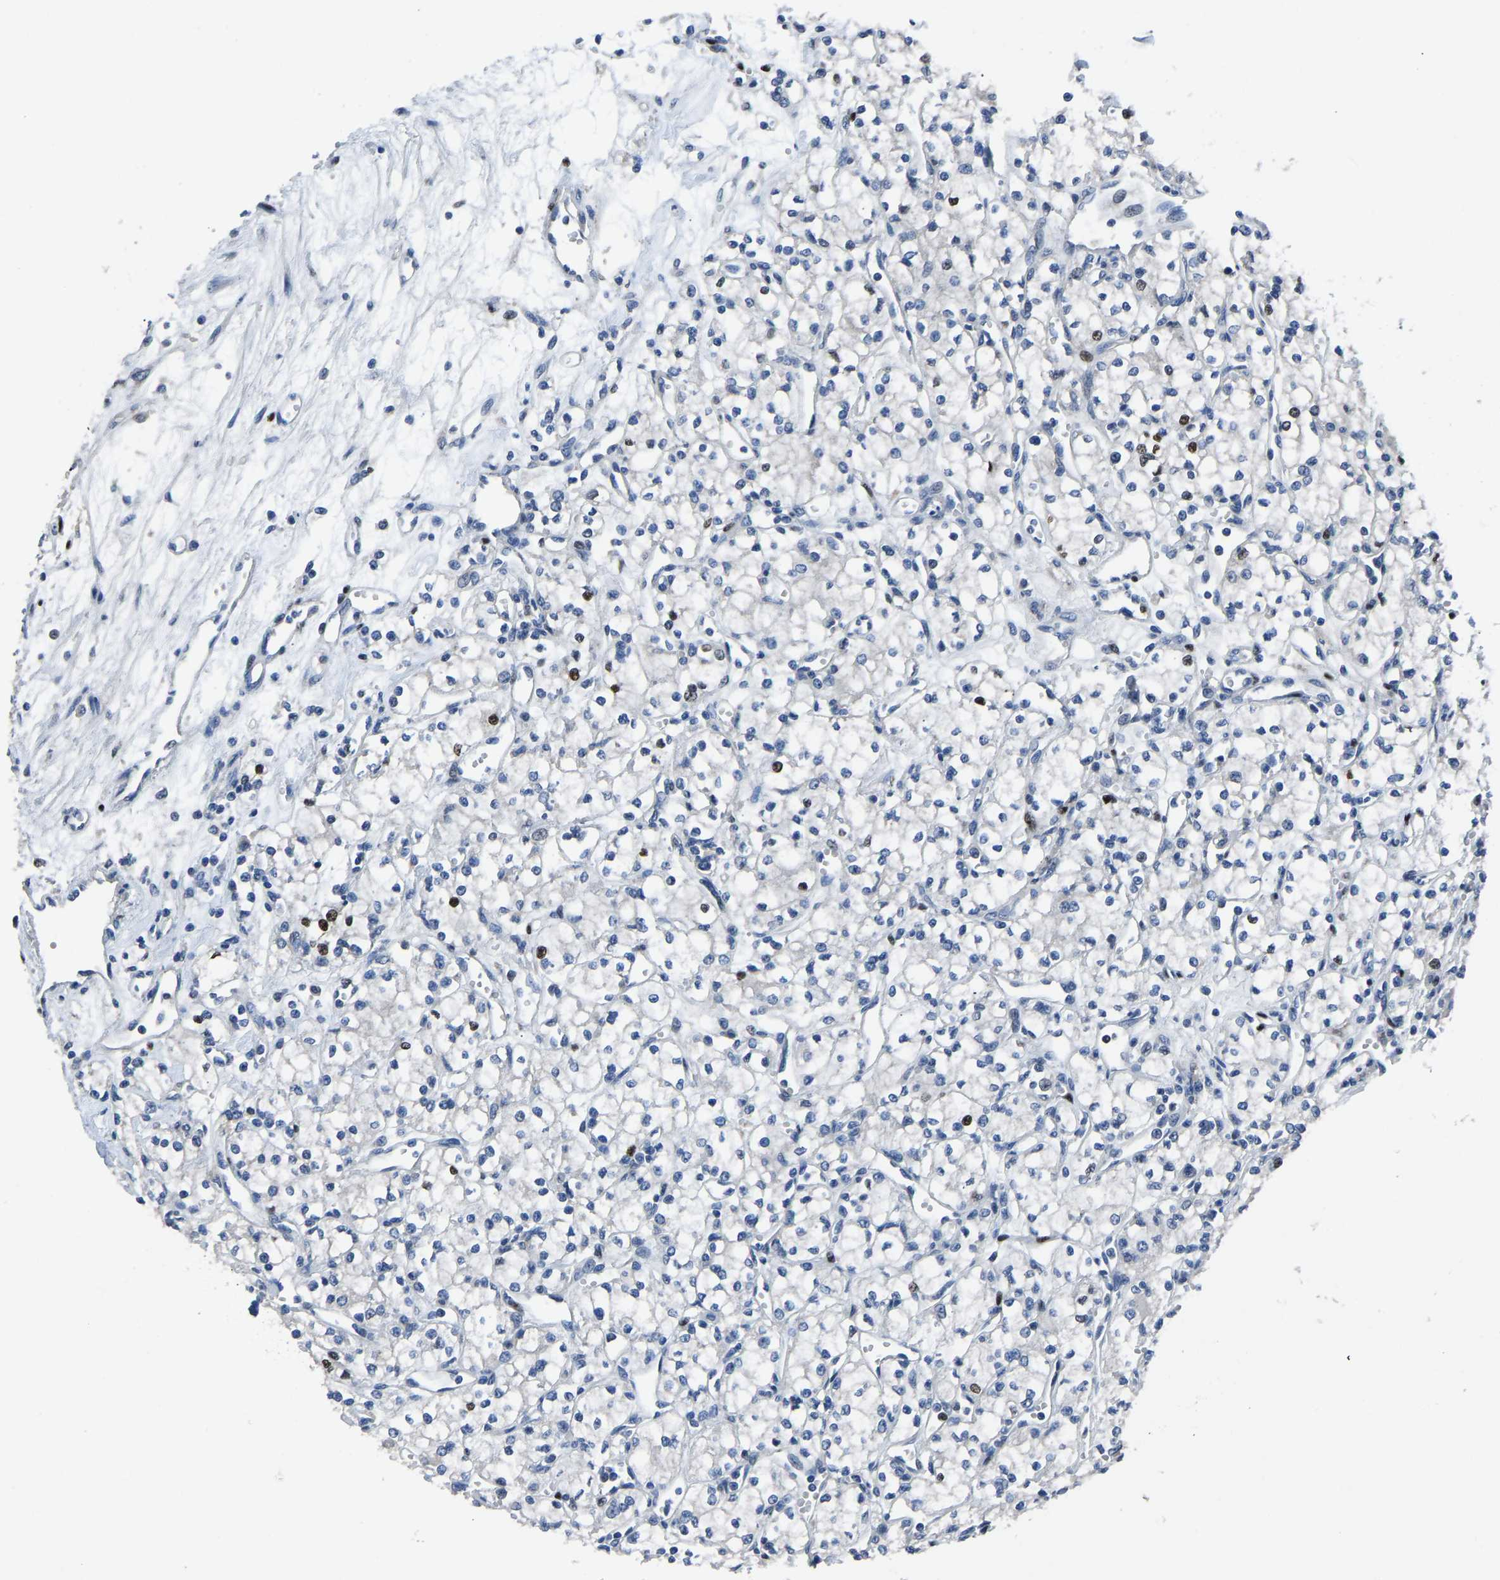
{"staining": {"intensity": "moderate", "quantity": "<25%", "location": "nuclear"}, "tissue": "renal cancer", "cell_type": "Tumor cells", "image_type": "cancer", "snomed": [{"axis": "morphology", "description": "Adenocarcinoma, NOS"}, {"axis": "topography", "description": "Kidney"}], "caption": "Tumor cells demonstrate low levels of moderate nuclear expression in approximately <25% of cells in human renal cancer (adenocarcinoma).", "gene": "EGR1", "patient": {"sex": "male", "age": 59}}